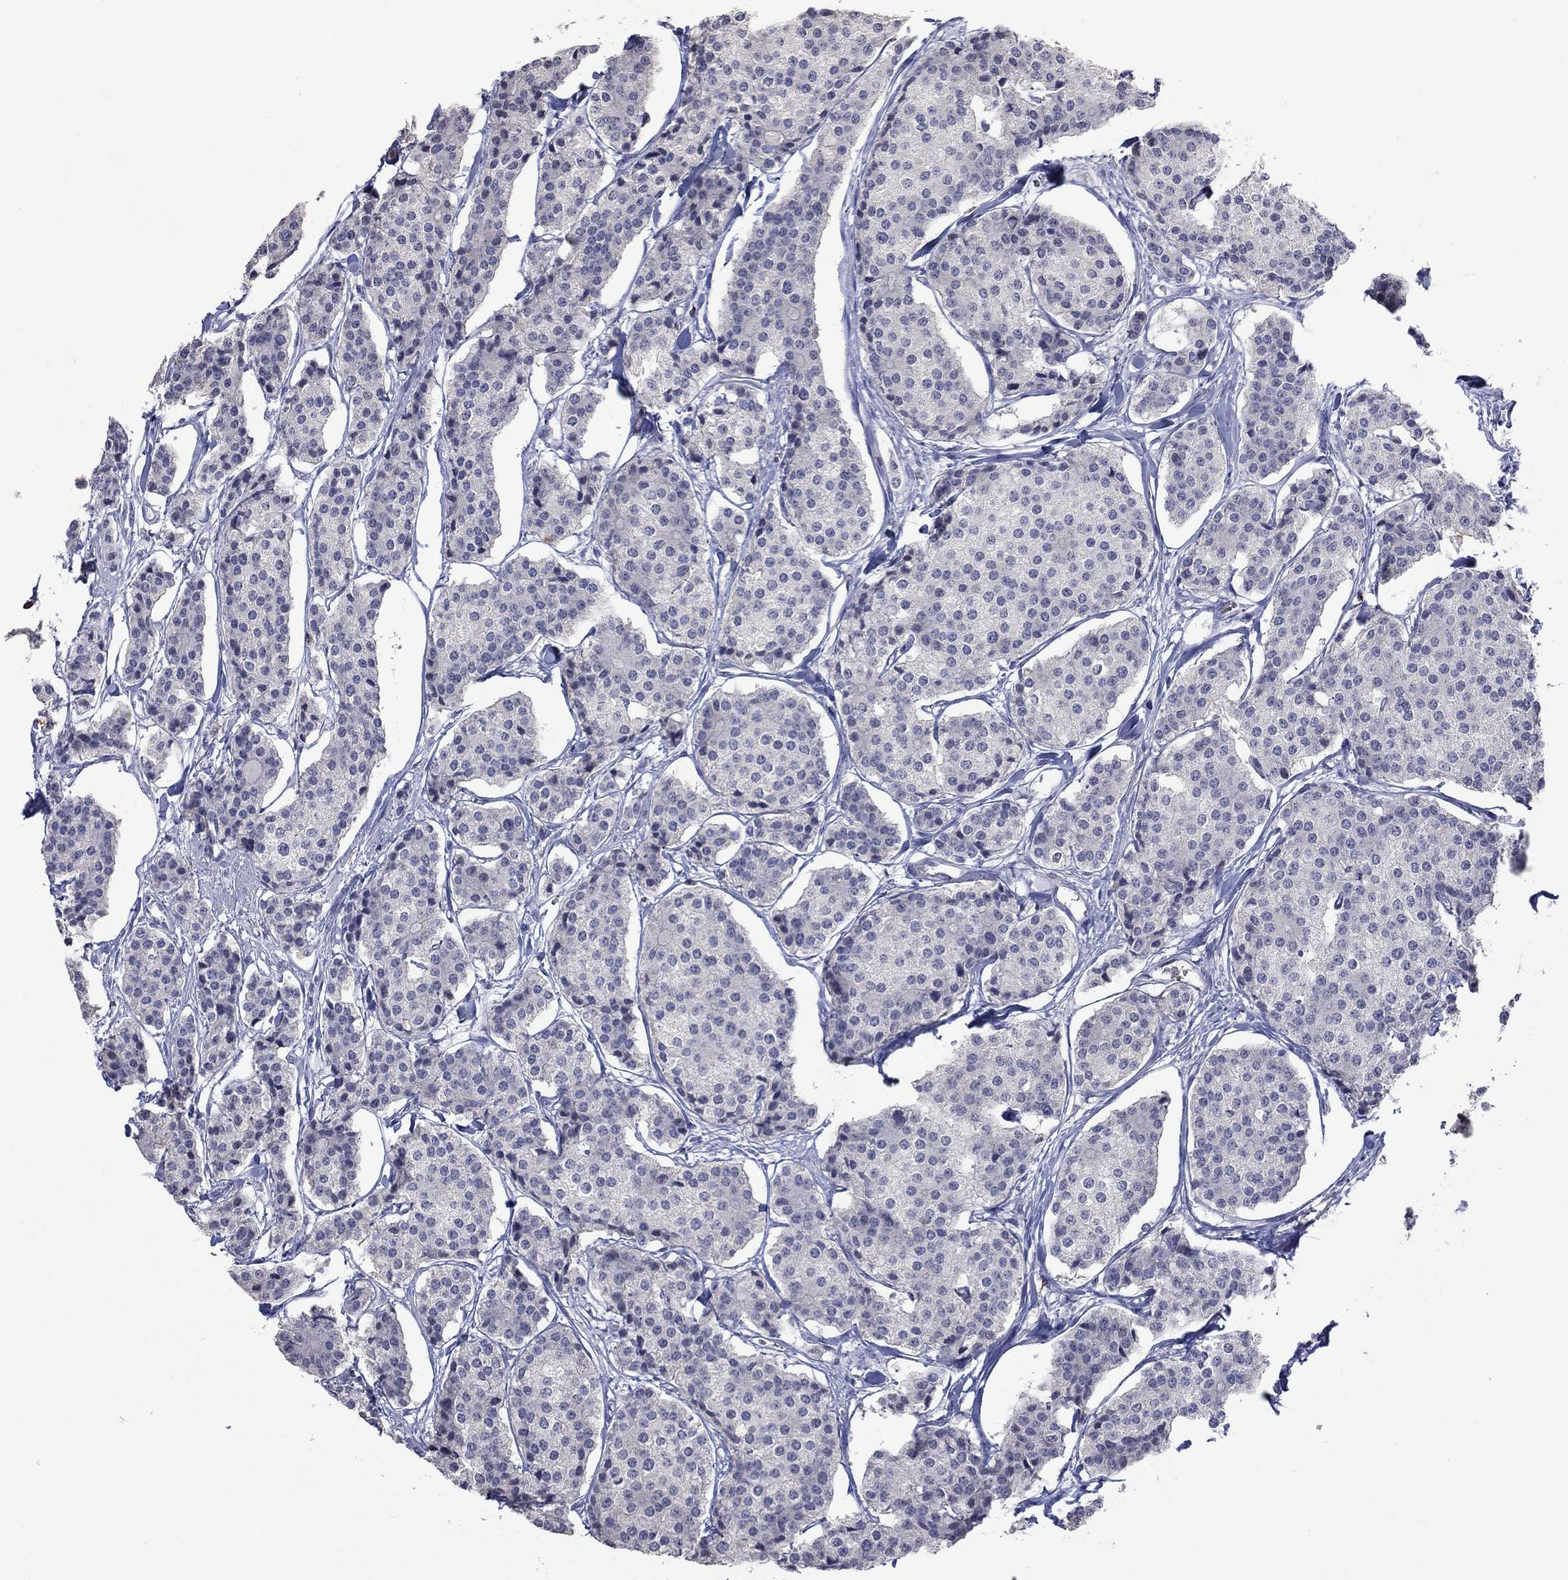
{"staining": {"intensity": "negative", "quantity": "none", "location": "none"}, "tissue": "carcinoid", "cell_type": "Tumor cells", "image_type": "cancer", "snomed": [{"axis": "morphology", "description": "Carcinoid, malignant, NOS"}, {"axis": "topography", "description": "Small intestine"}], "caption": "Carcinoid stained for a protein using immunohistochemistry displays no positivity tumor cells.", "gene": "CCL5", "patient": {"sex": "female", "age": 65}}